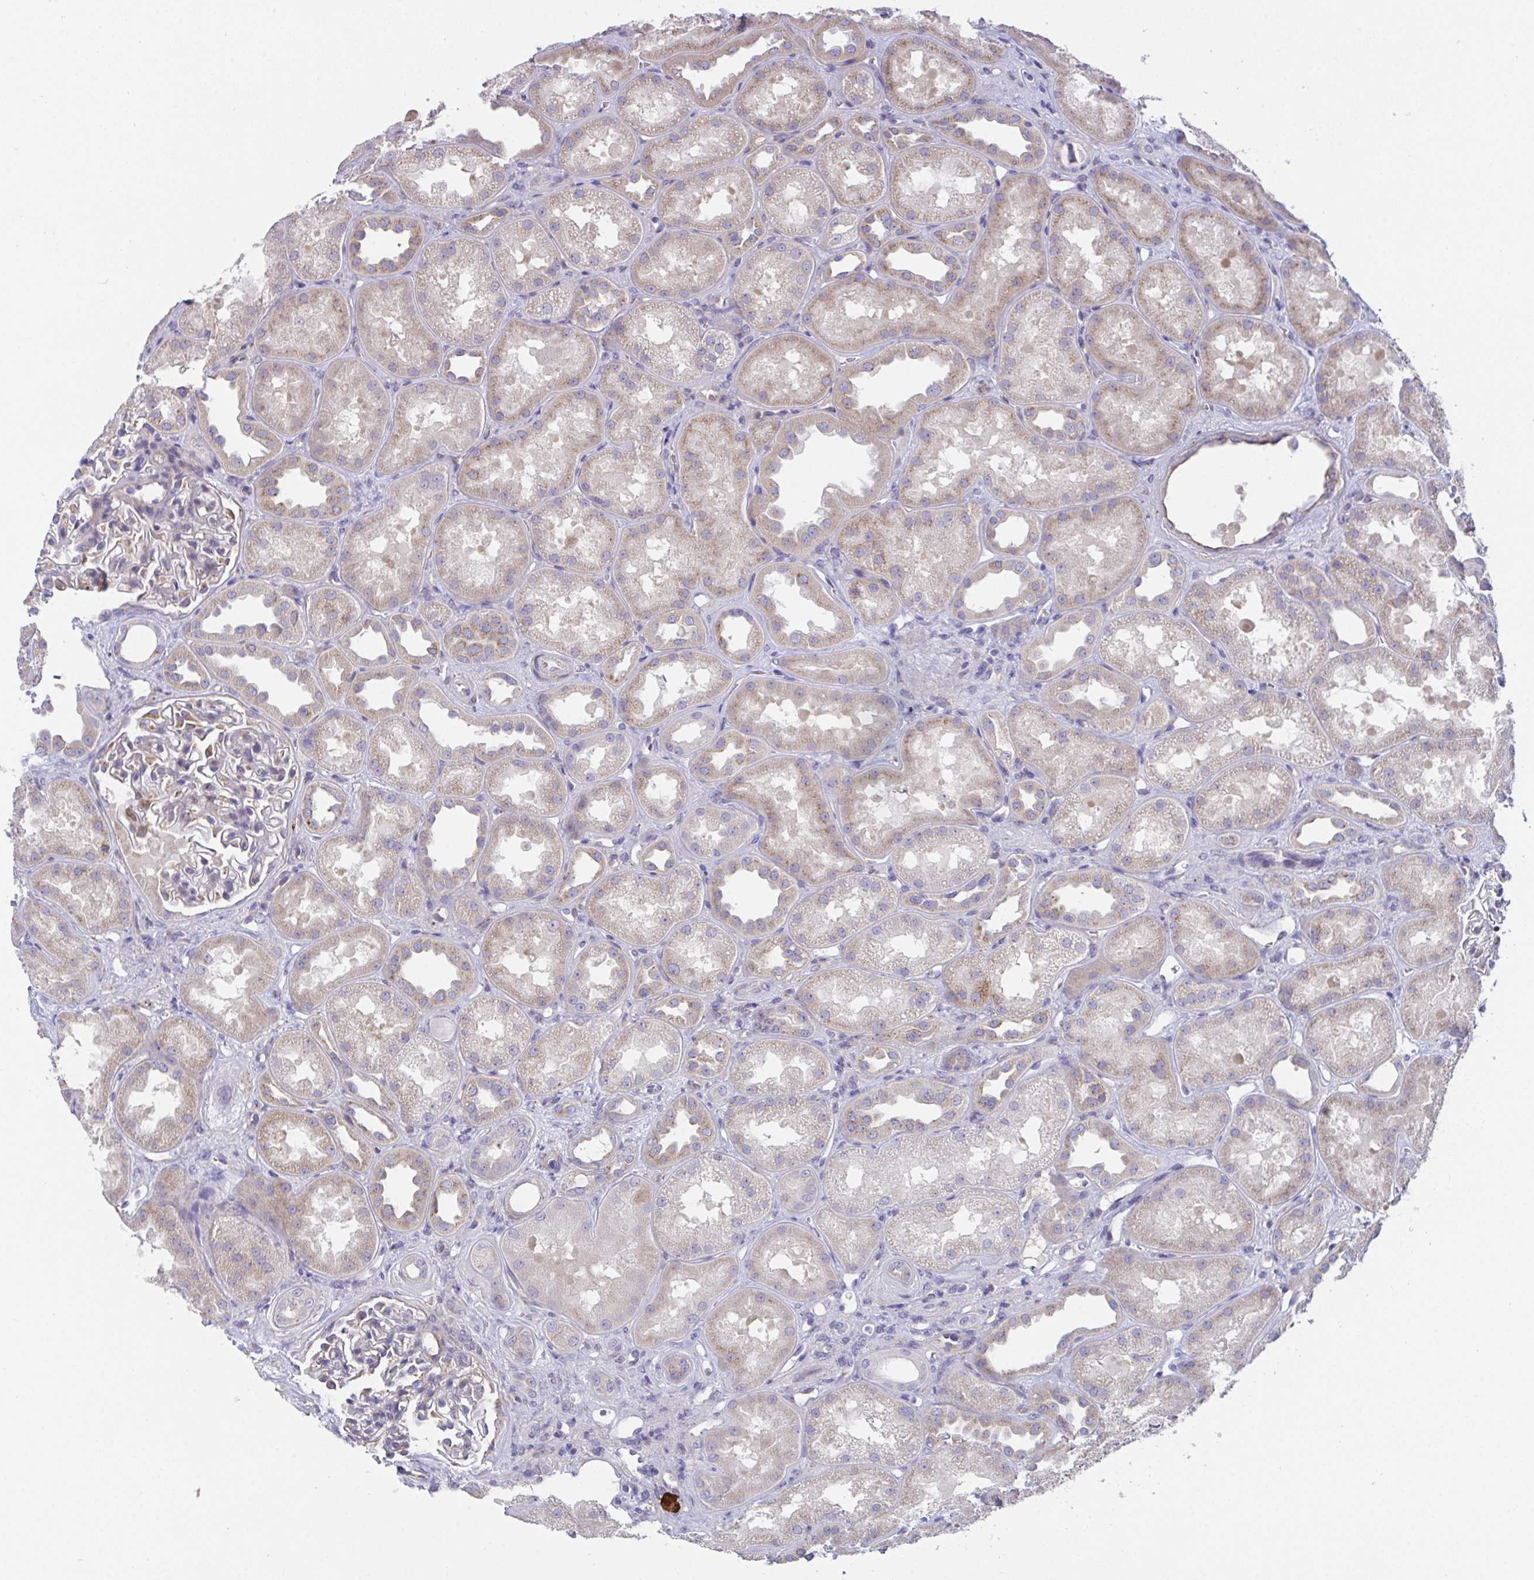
{"staining": {"intensity": "weak", "quantity": "<25%", "location": "cytoplasmic/membranous"}, "tissue": "kidney", "cell_type": "Cells in glomeruli", "image_type": "normal", "snomed": [{"axis": "morphology", "description": "Normal tissue, NOS"}, {"axis": "topography", "description": "Kidney"}], "caption": "High power microscopy image of an immunohistochemistry (IHC) image of benign kidney, revealing no significant expression in cells in glomeruli. Nuclei are stained in blue.", "gene": "MIA3", "patient": {"sex": "male", "age": 61}}